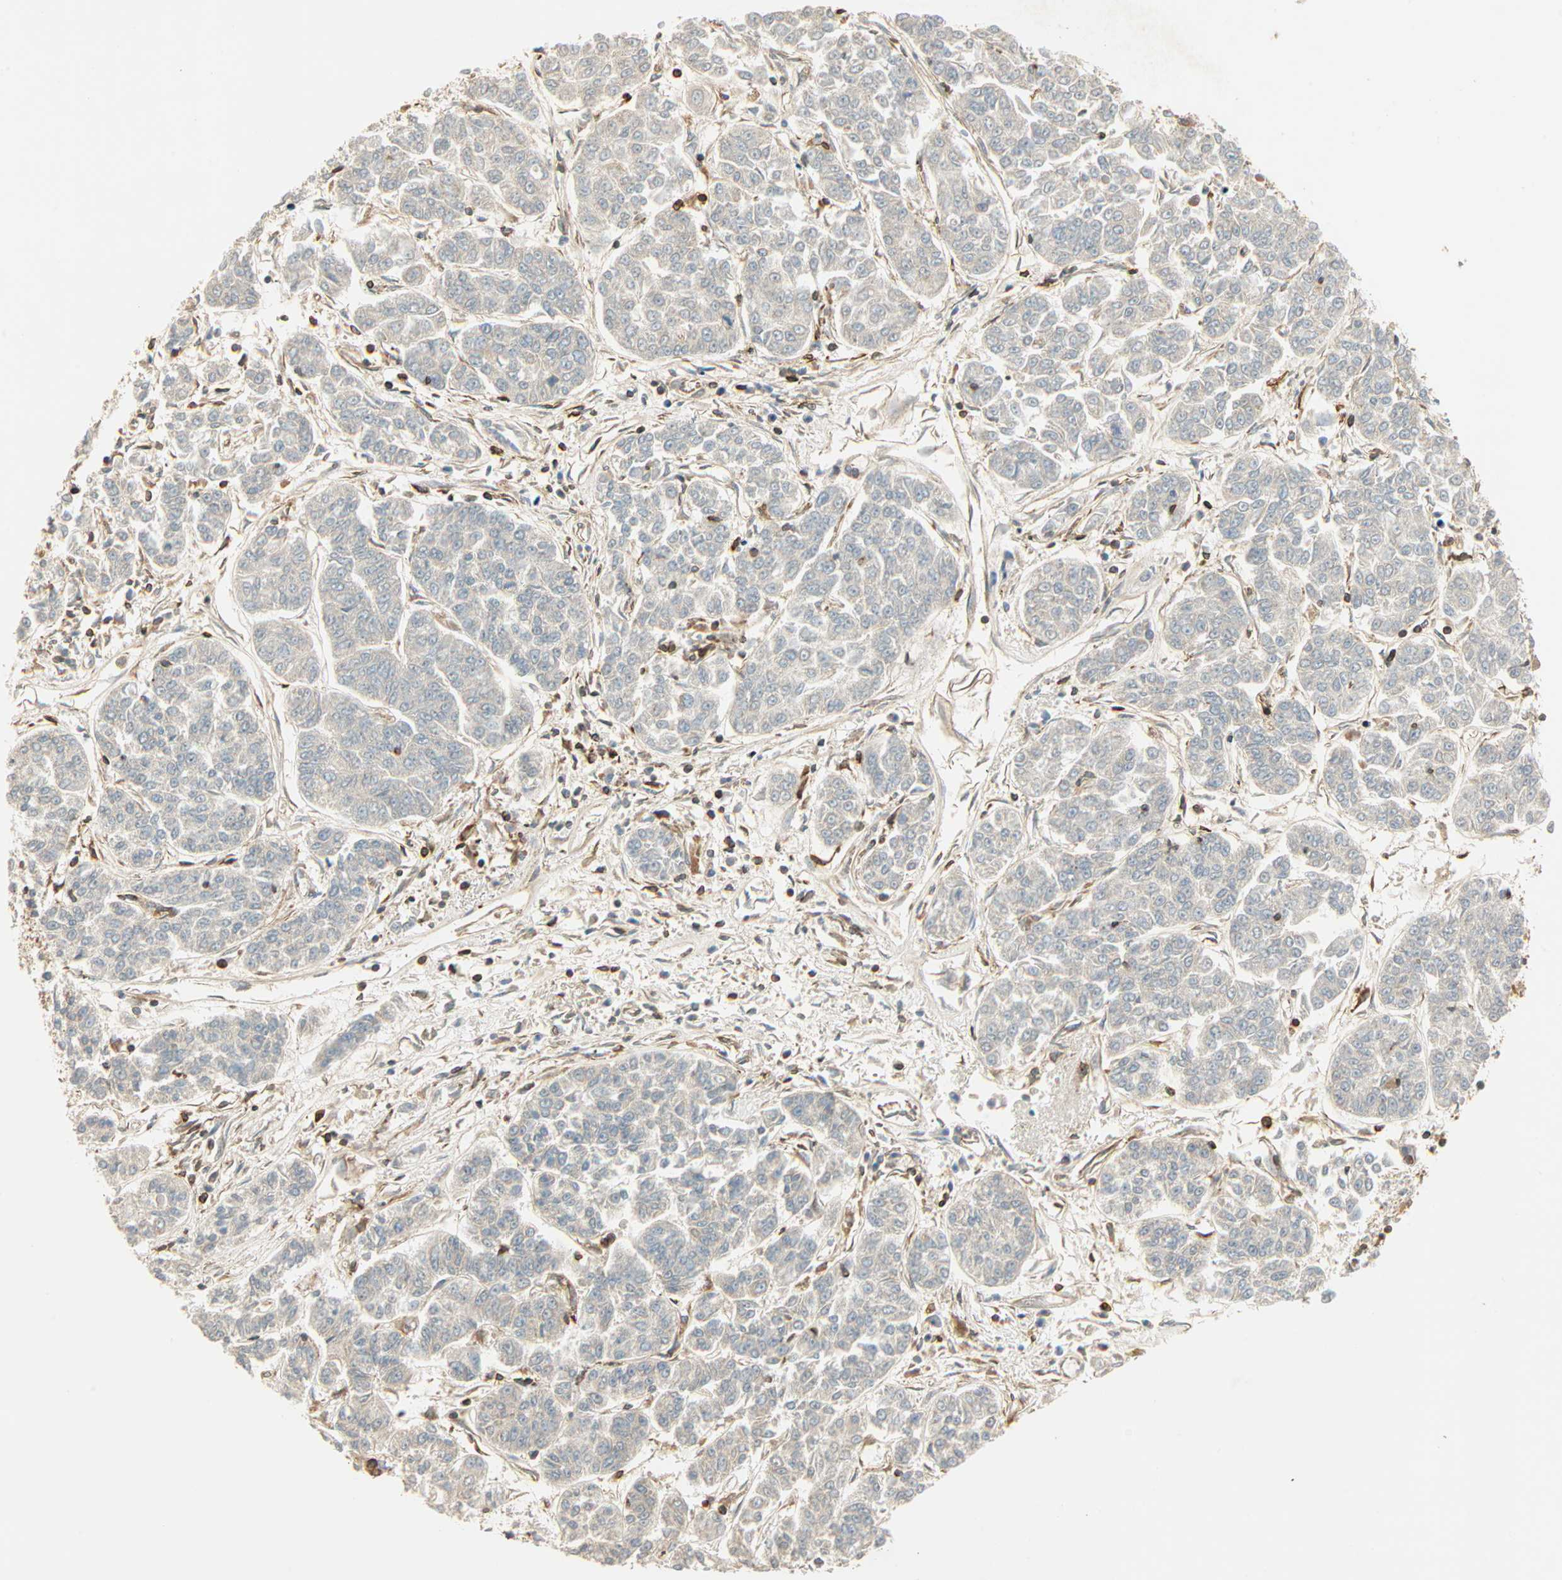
{"staining": {"intensity": "weak", "quantity": ">75%", "location": "cytoplasmic/membranous"}, "tissue": "lung cancer", "cell_type": "Tumor cells", "image_type": "cancer", "snomed": [{"axis": "morphology", "description": "Adenocarcinoma, NOS"}, {"axis": "topography", "description": "Lung"}], "caption": "Immunohistochemistry (DAB) staining of human lung adenocarcinoma exhibits weak cytoplasmic/membranous protein positivity in approximately >75% of tumor cells.", "gene": "PNPLA6", "patient": {"sex": "male", "age": 84}}